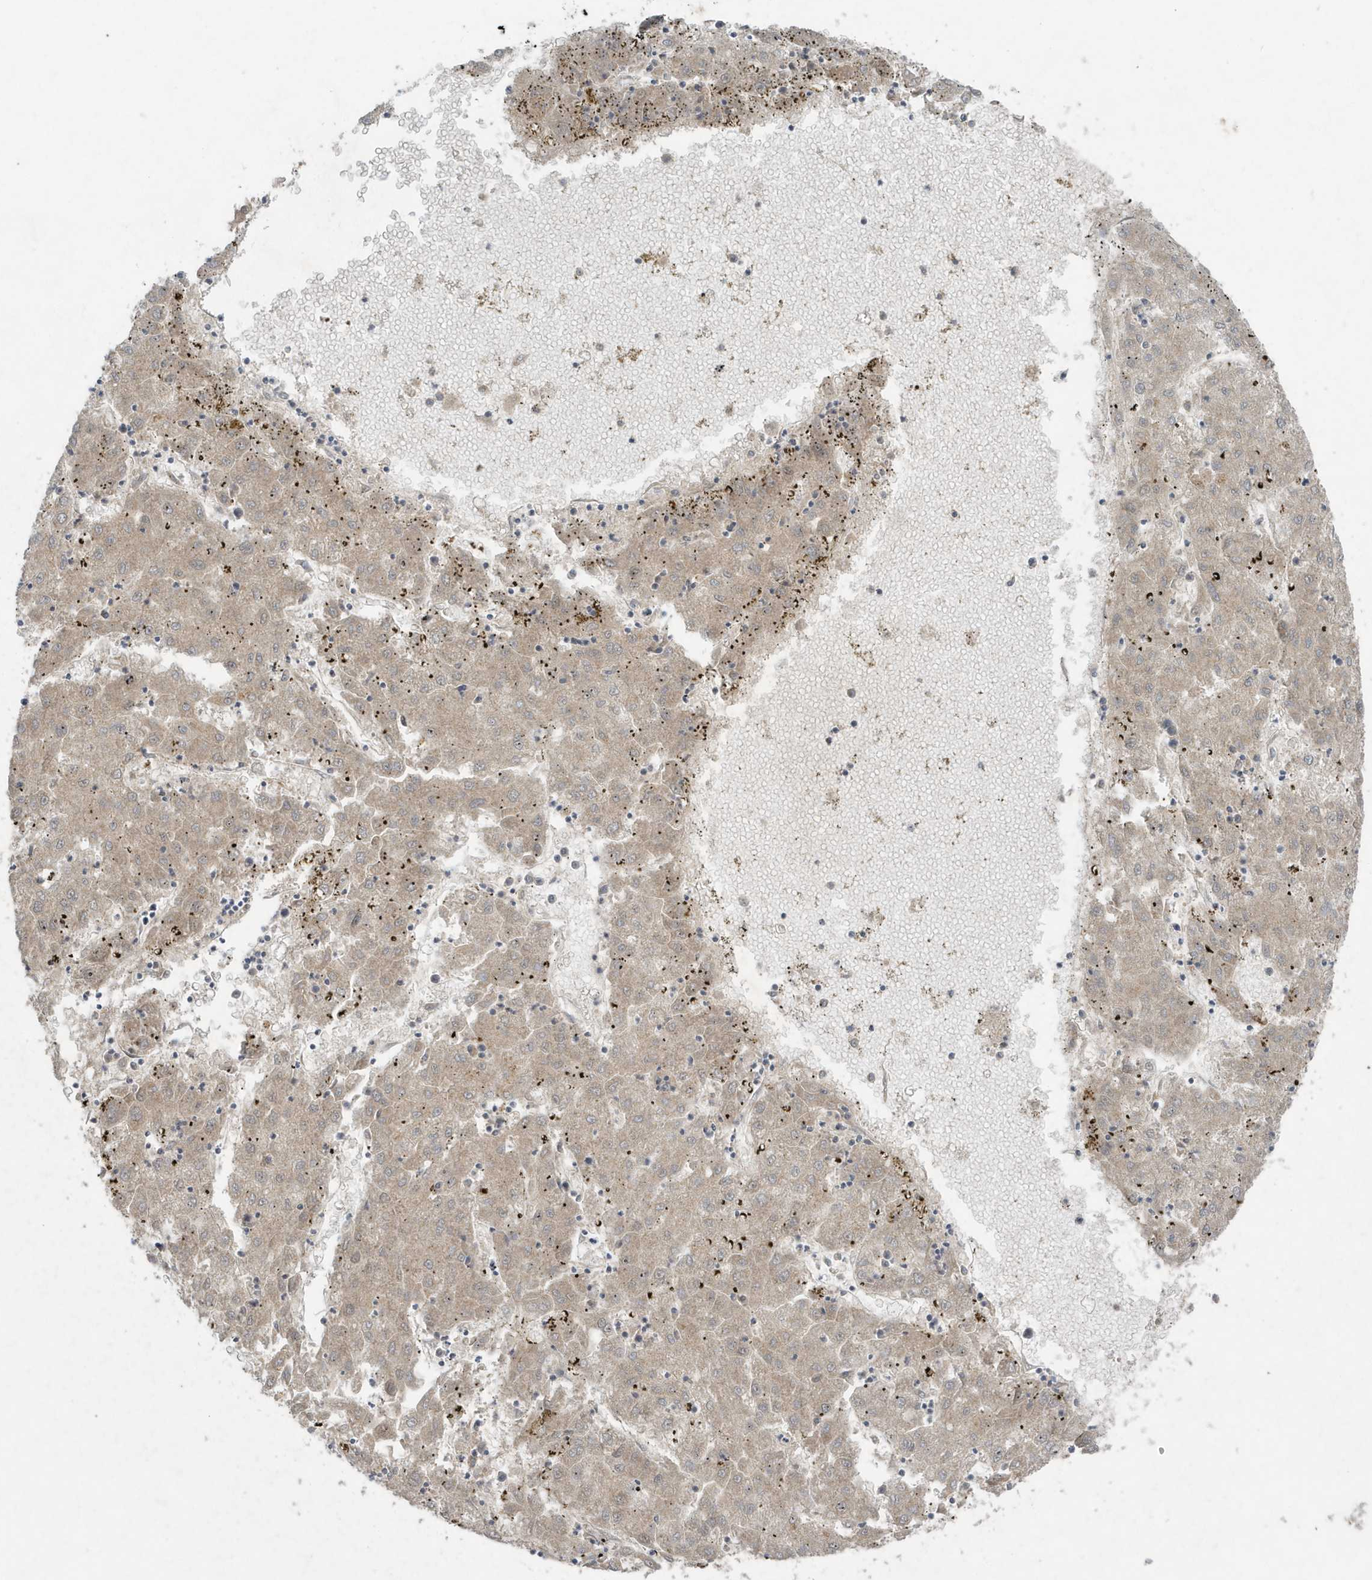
{"staining": {"intensity": "weak", "quantity": ">75%", "location": "cytoplasmic/membranous"}, "tissue": "liver cancer", "cell_type": "Tumor cells", "image_type": "cancer", "snomed": [{"axis": "morphology", "description": "Carcinoma, Hepatocellular, NOS"}, {"axis": "topography", "description": "Liver"}], "caption": "Liver cancer stained with IHC displays weak cytoplasmic/membranous positivity in about >75% of tumor cells. (DAB IHC, brown staining for protein, blue staining for nuclei).", "gene": "C1RL", "patient": {"sex": "male", "age": 72}}